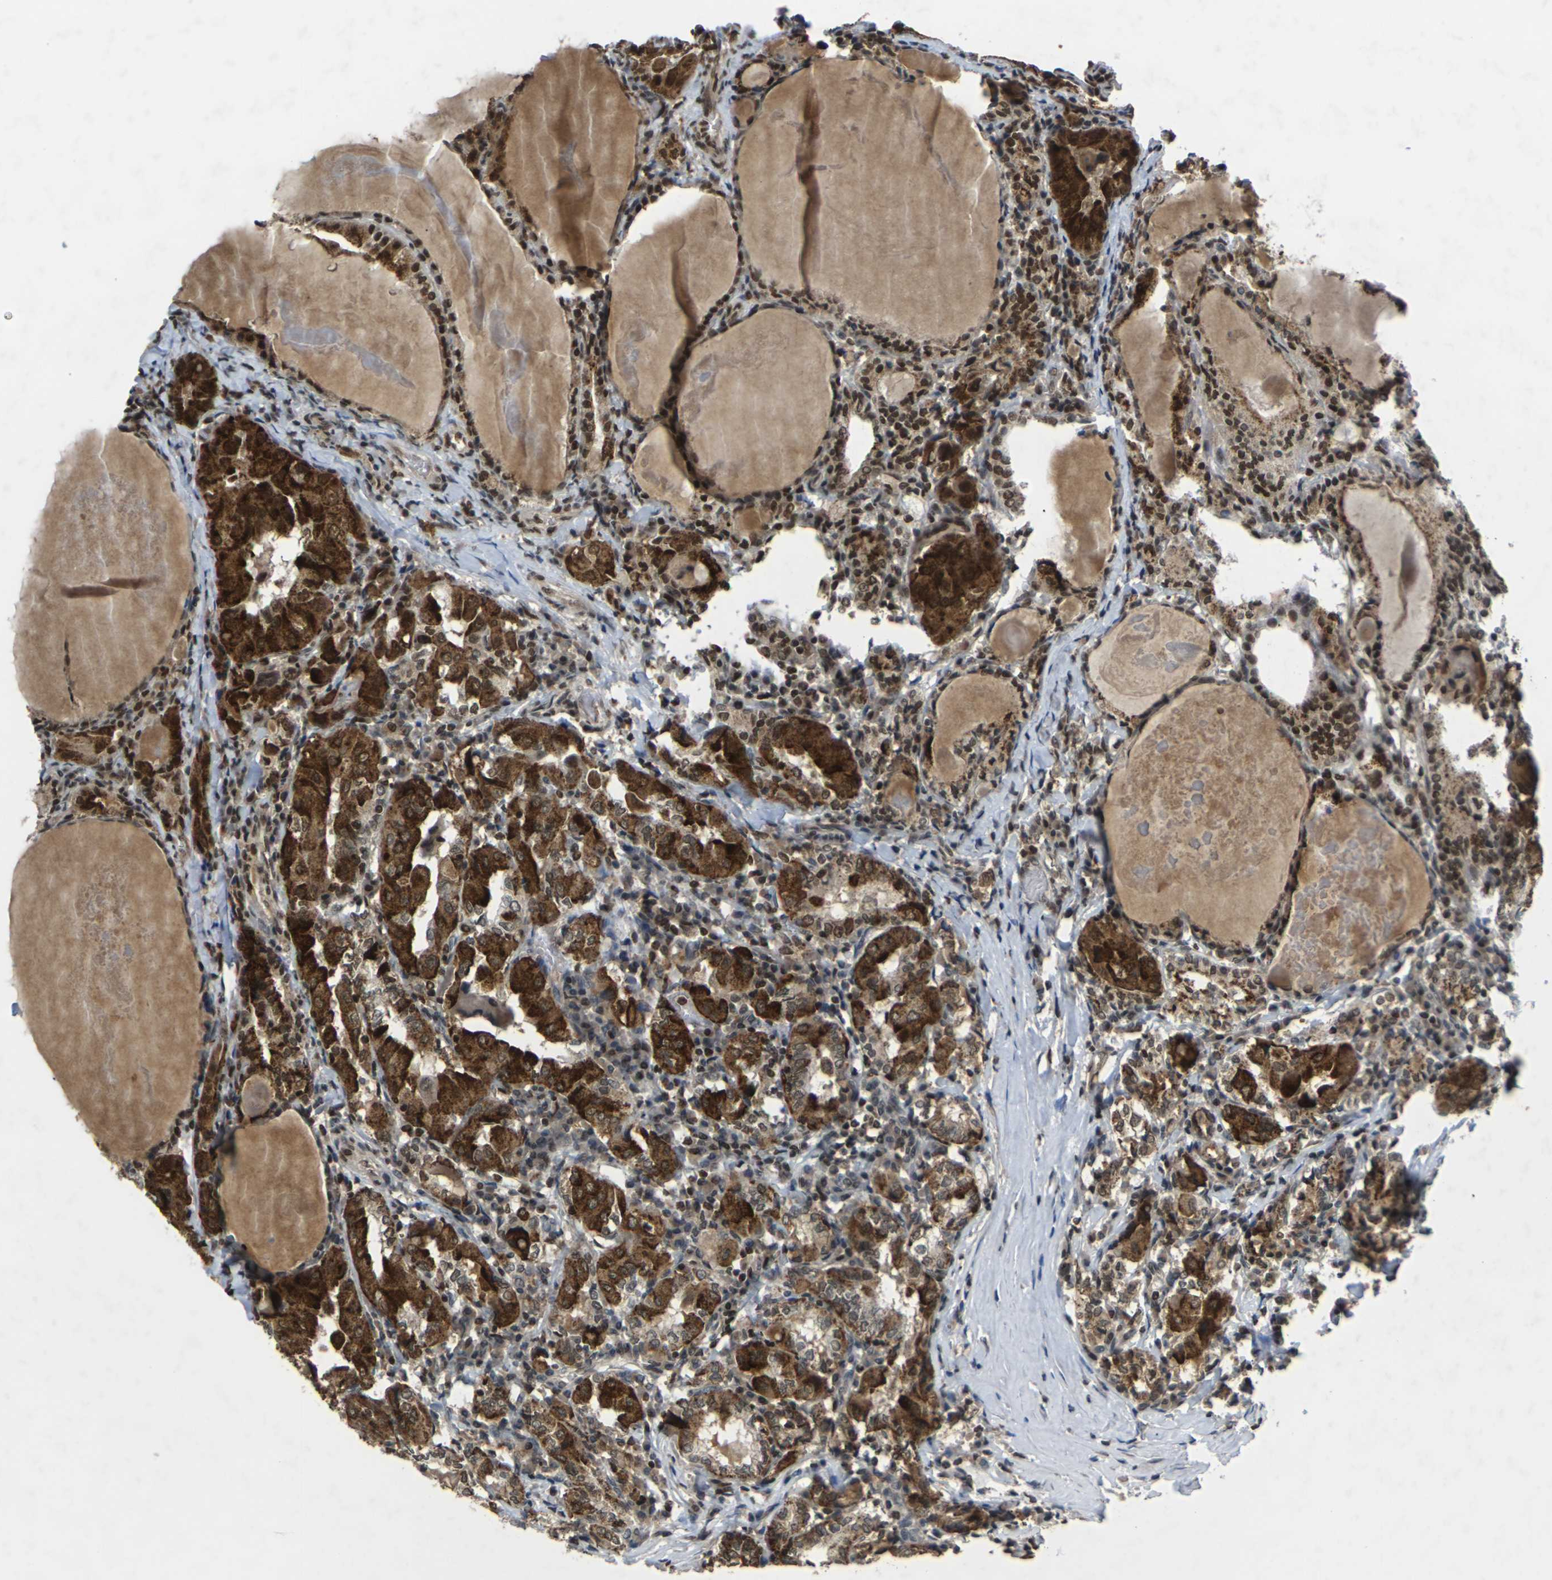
{"staining": {"intensity": "strong", "quantity": ">75%", "location": "cytoplasmic/membranous,nuclear"}, "tissue": "thyroid cancer", "cell_type": "Tumor cells", "image_type": "cancer", "snomed": [{"axis": "morphology", "description": "Papillary adenocarcinoma, NOS"}, {"axis": "topography", "description": "Thyroid gland"}], "caption": "Thyroid cancer (papillary adenocarcinoma) stained for a protein (brown) shows strong cytoplasmic/membranous and nuclear positive staining in approximately >75% of tumor cells.", "gene": "NELFA", "patient": {"sex": "female", "age": 42}}